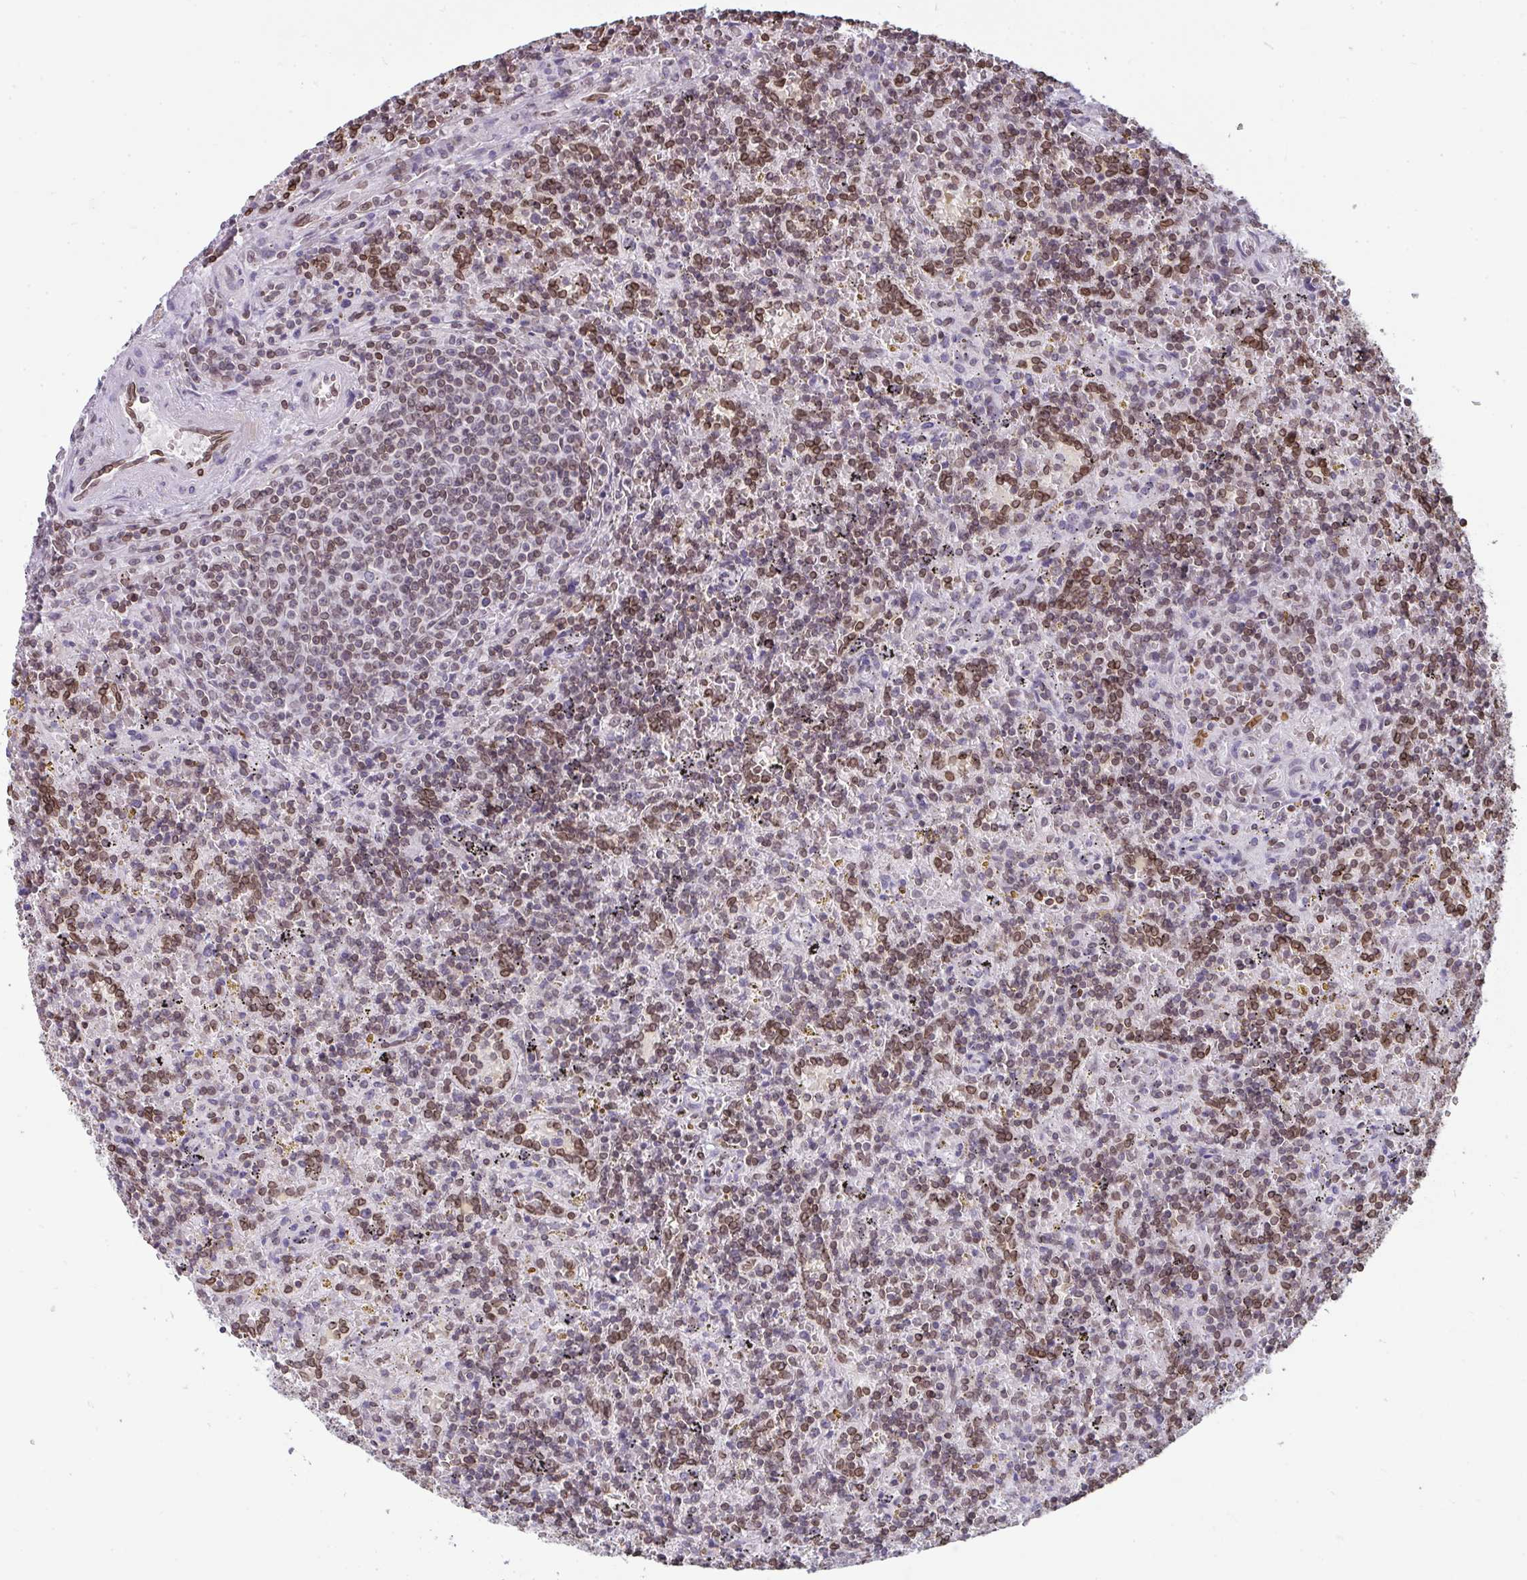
{"staining": {"intensity": "moderate", "quantity": "25%-75%", "location": "cytoplasmic/membranous,nuclear"}, "tissue": "lymphoma", "cell_type": "Tumor cells", "image_type": "cancer", "snomed": [{"axis": "morphology", "description": "Malignant lymphoma, non-Hodgkin's type, Low grade"}, {"axis": "topography", "description": "Spleen"}], "caption": "Moderate cytoplasmic/membranous and nuclear protein staining is seen in about 25%-75% of tumor cells in lymphoma.", "gene": "LMNB2", "patient": {"sex": "male", "age": 67}}